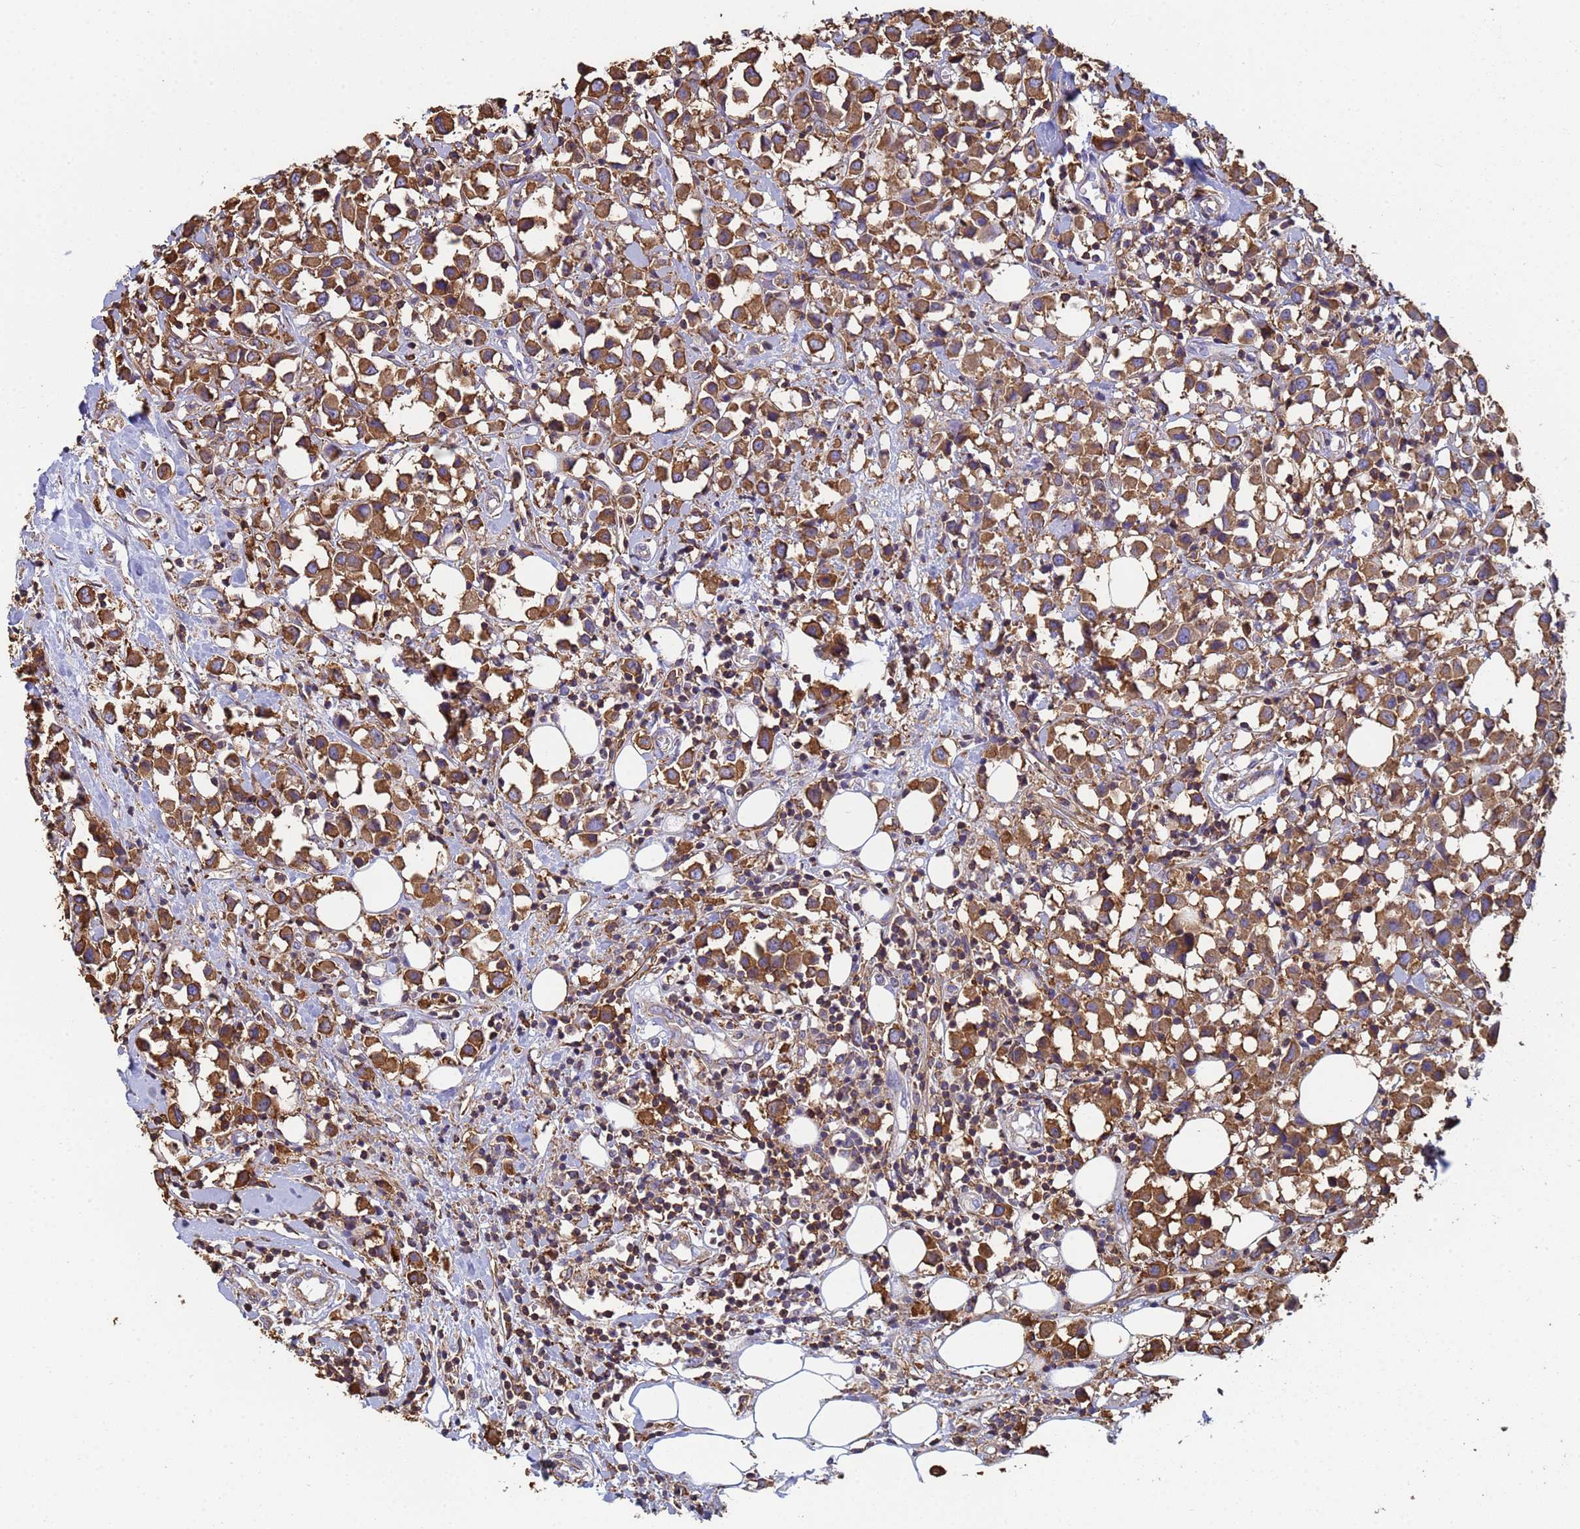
{"staining": {"intensity": "strong", "quantity": ">75%", "location": "cytoplasmic/membranous"}, "tissue": "breast cancer", "cell_type": "Tumor cells", "image_type": "cancer", "snomed": [{"axis": "morphology", "description": "Duct carcinoma"}, {"axis": "topography", "description": "Breast"}], "caption": "Protein staining of breast cancer (infiltrating ductal carcinoma) tissue shows strong cytoplasmic/membranous expression in approximately >75% of tumor cells.", "gene": "ZNG1B", "patient": {"sex": "female", "age": 61}}